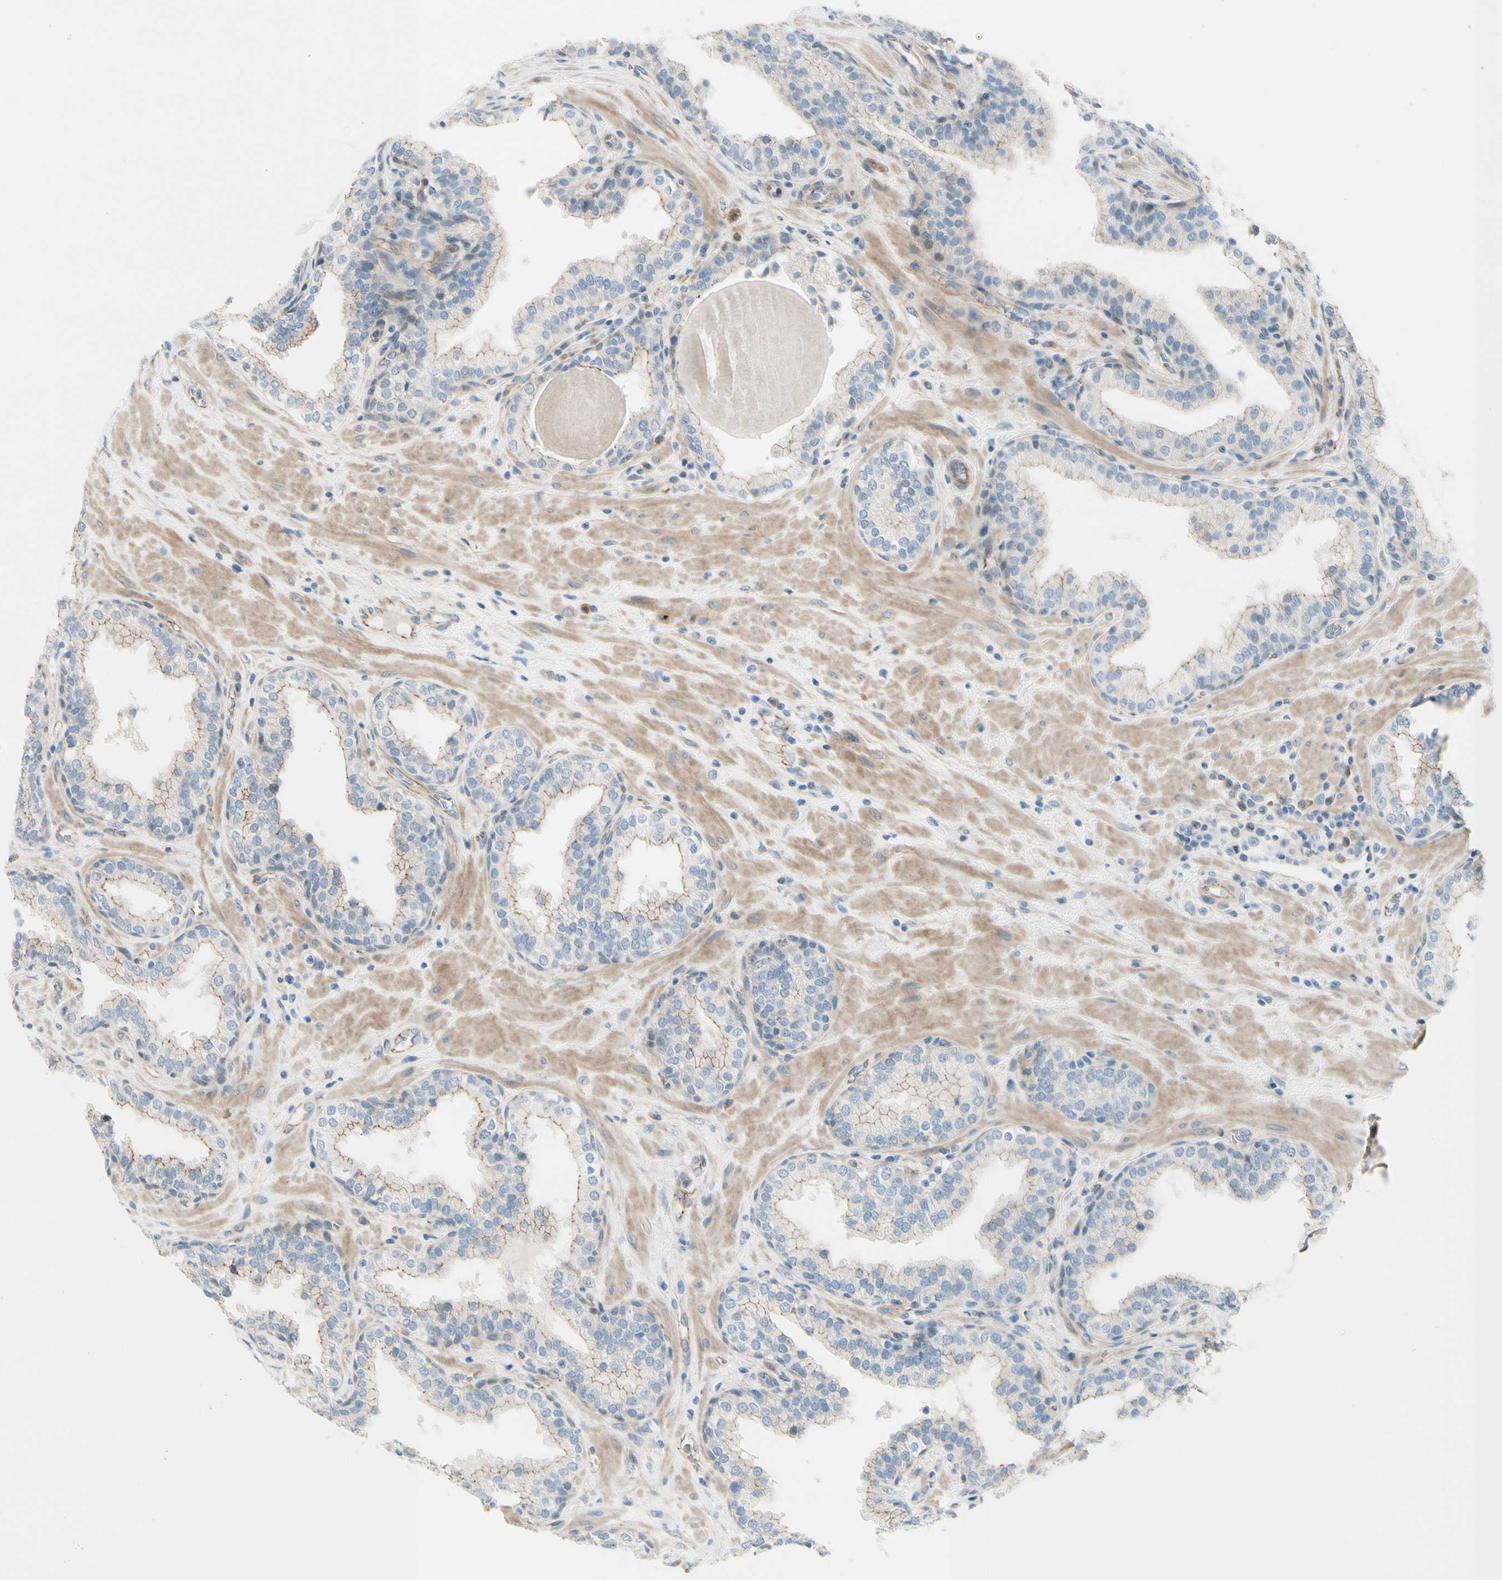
{"staining": {"intensity": "weak", "quantity": "25%-75%", "location": "cytoplasmic/membranous"}, "tissue": "prostate", "cell_type": "Glandular cells", "image_type": "normal", "snomed": [{"axis": "morphology", "description": "Normal tissue, NOS"}, {"axis": "topography", "description": "Prostate"}], "caption": "High-magnification brightfield microscopy of unremarkable prostate stained with DAB (brown) and counterstained with hematoxylin (blue). glandular cells exhibit weak cytoplasmic/membranous staining is appreciated in about25%-75% of cells.", "gene": "TJP1", "patient": {"sex": "male", "age": 51}}